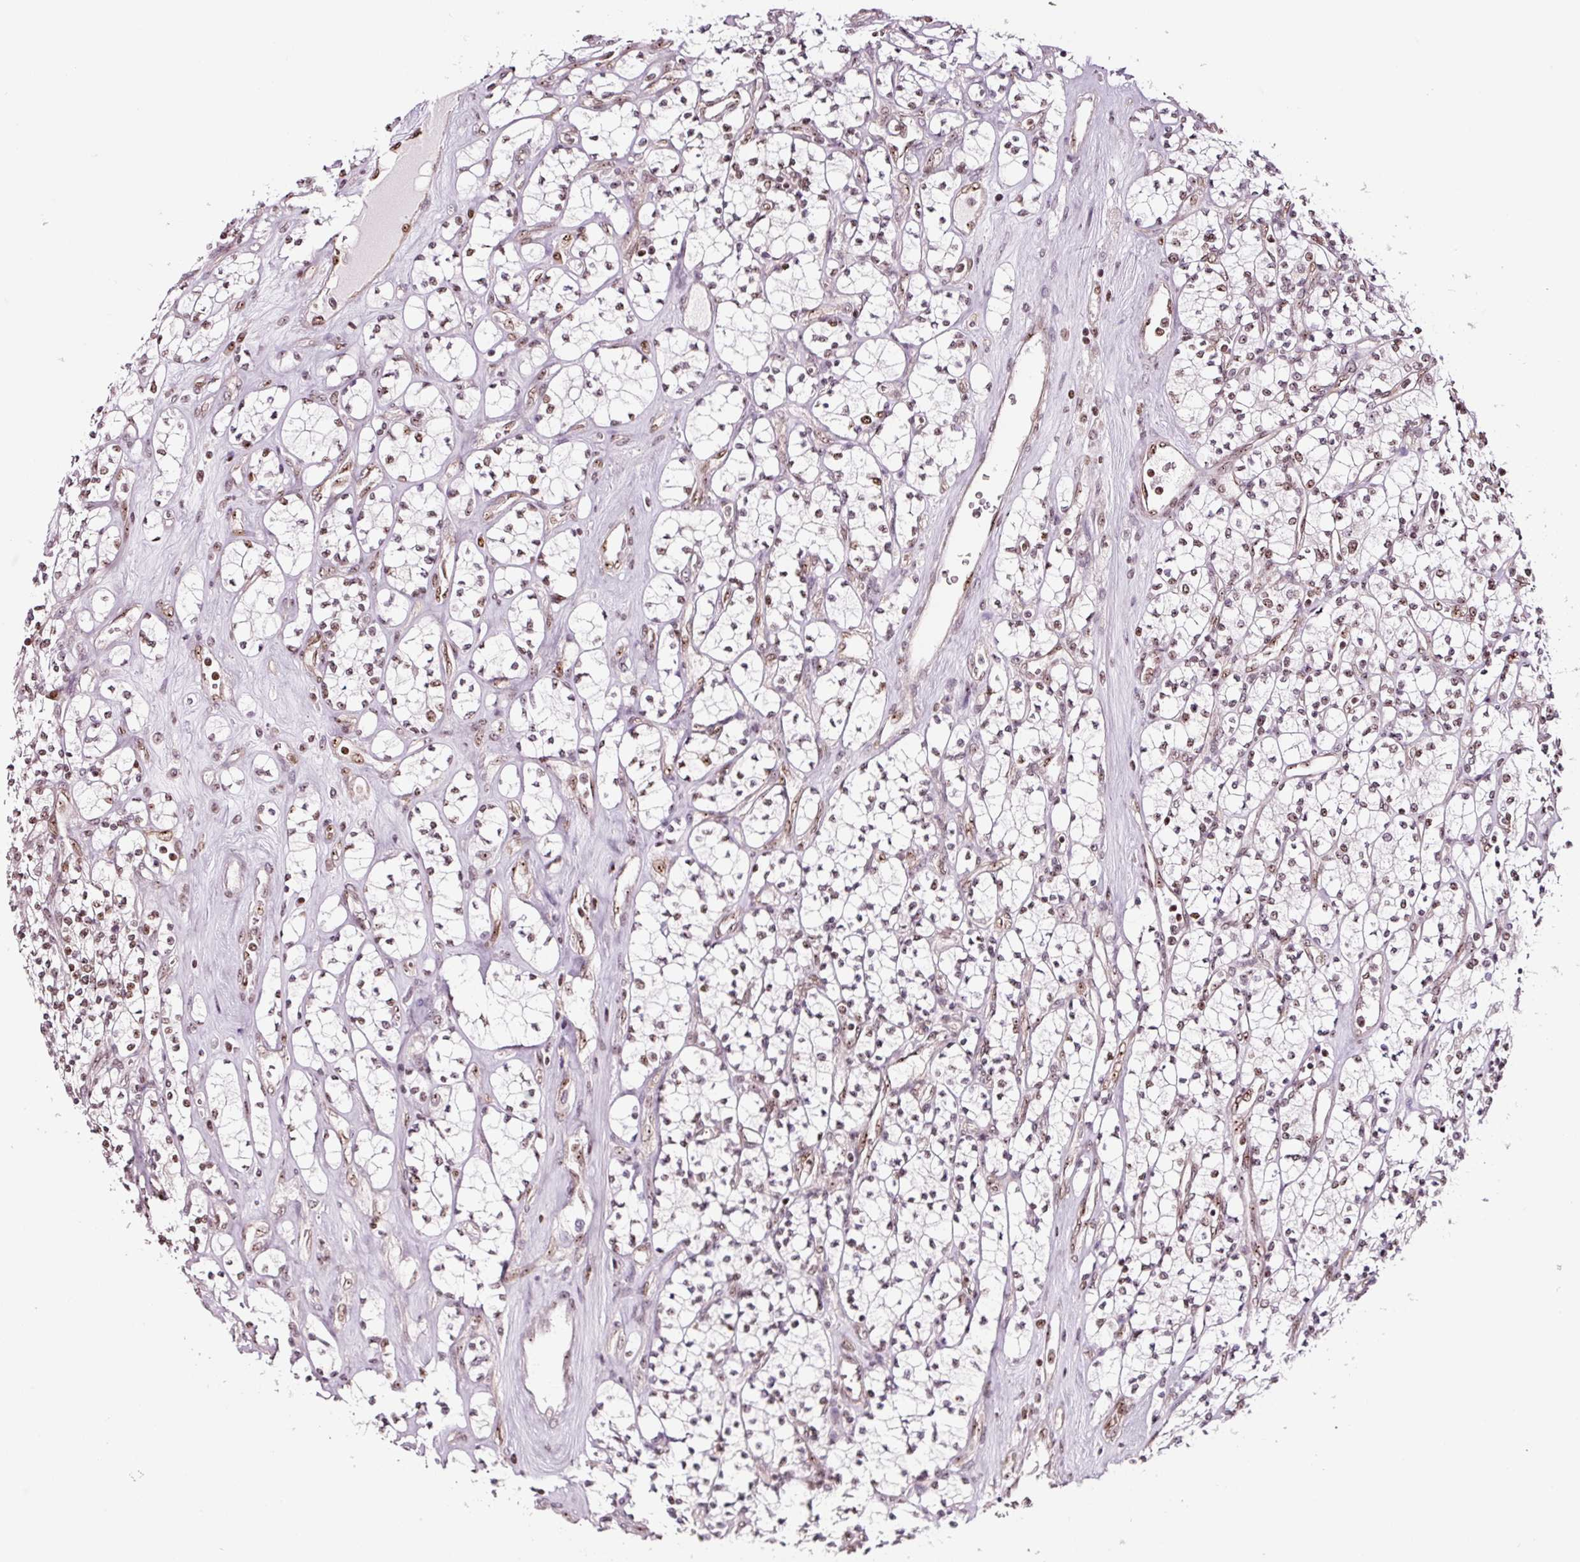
{"staining": {"intensity": "moderate", "quantity": "<25%", "location": "nuclear"}, "tissue": "renal cancer", "cell_type": "Tumor cells", "image_type": "cancer", "snomed": [{"axis": "morphology", "description": "Adenocarcinoma, NOS"}, {"axis": "topography", "description": "Kidney"}], "caption": "There is low levels of moderate nuclear positivity in tumor cells of renal adenocarcinoma, as demonstrated by immunohistochemical staining (brown color).", "gene": "GNL3", "patient": {"sex": "male", "age": 77}}